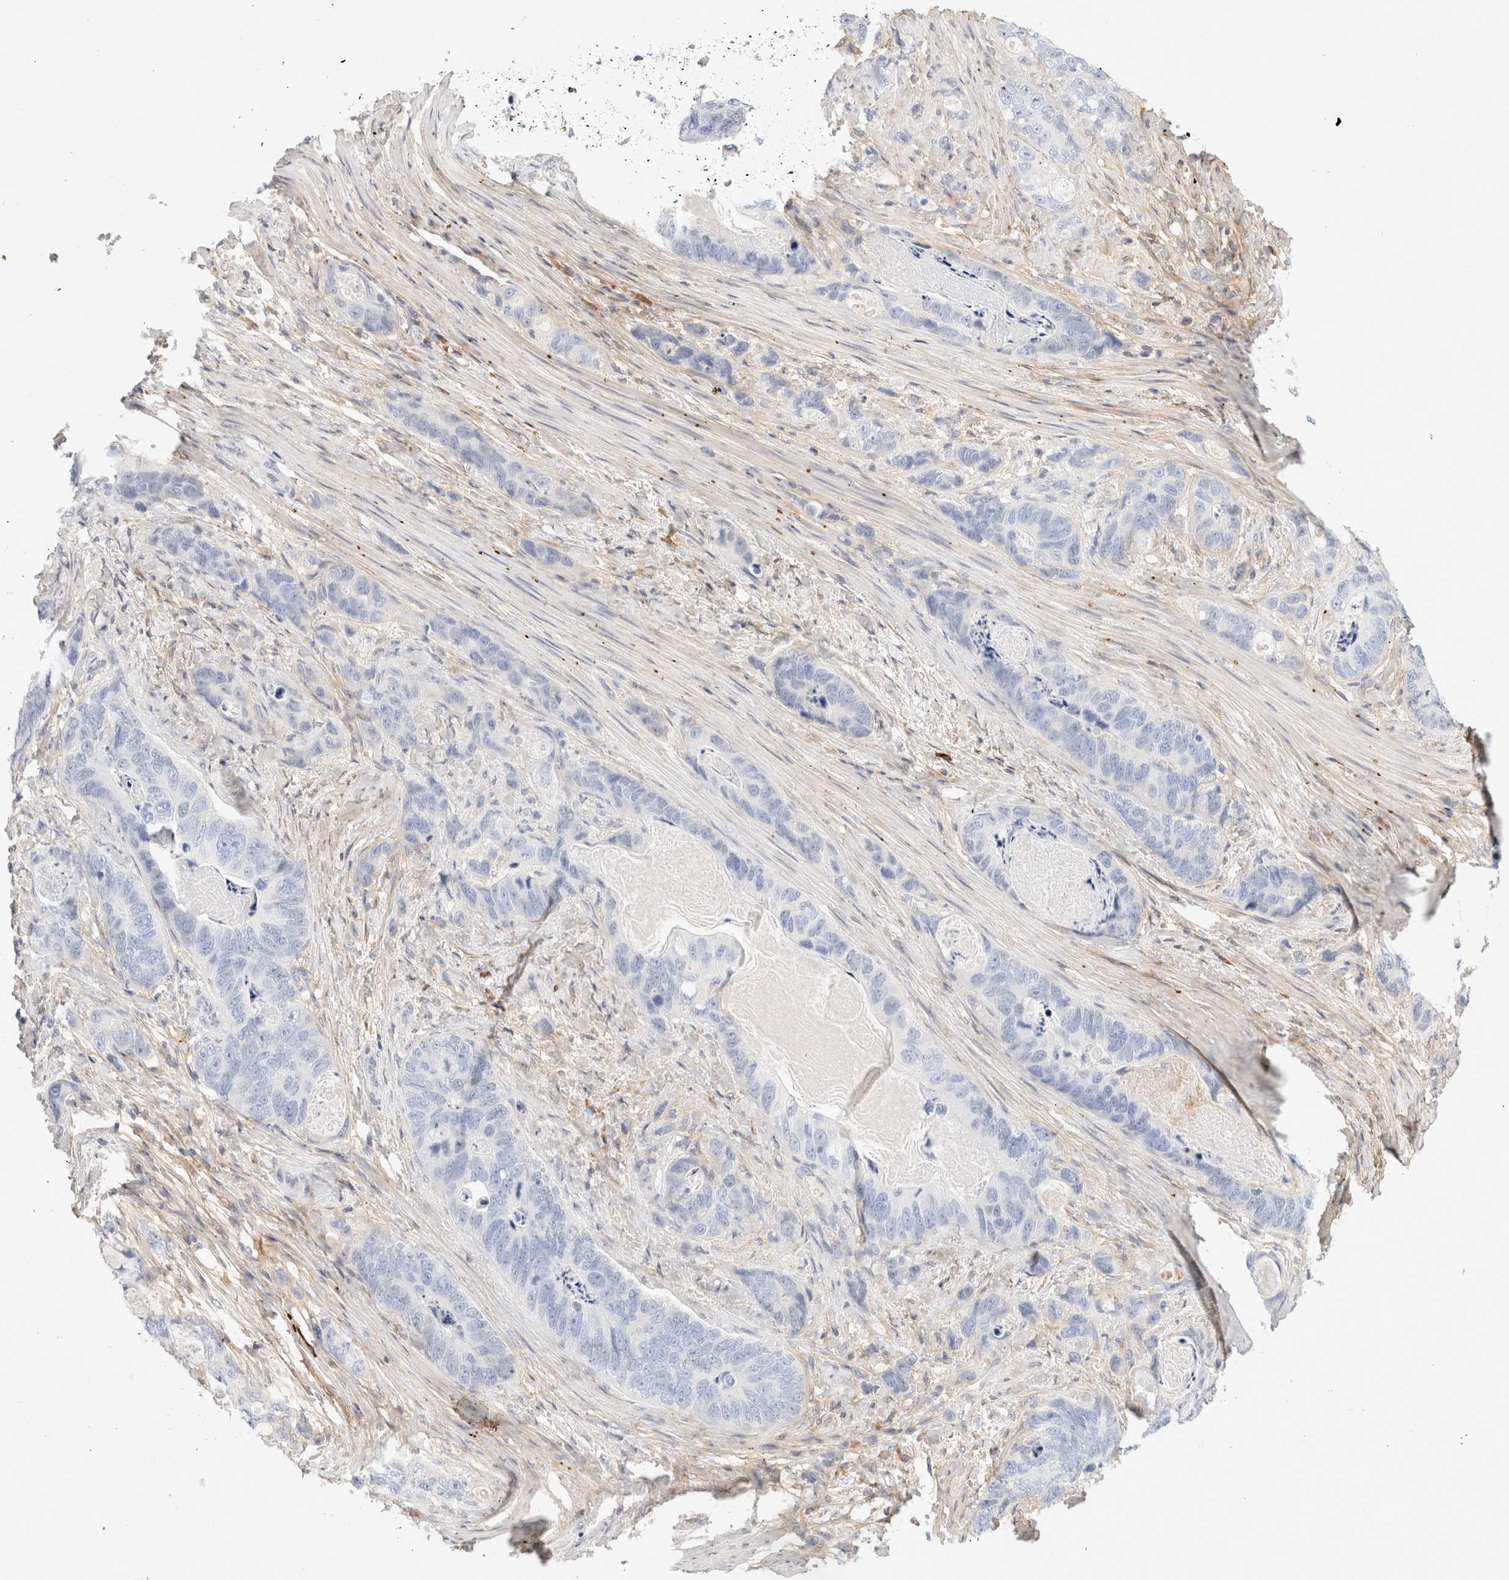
{"staining": {"intensity": "negative", "quantity": "none", "location": "none"}, "tissue": "stomach cancer", "cell_type": "Tumor cells", "image_type": "cancer", "snomed": [{"axis": "morphology", "description": "Normal tissue, NOS"}, {"axis": "morphology", "description": "Adenocarcinoma, NOS"}, {"axis": "topography", "description": "Stomach"}], "caption": "Immunohistochemistry (IHC) of stomach cancer reveals no expression in tumor cells.", "gene": "FGL2", "patient": {"sex": "female", "age": 89}}